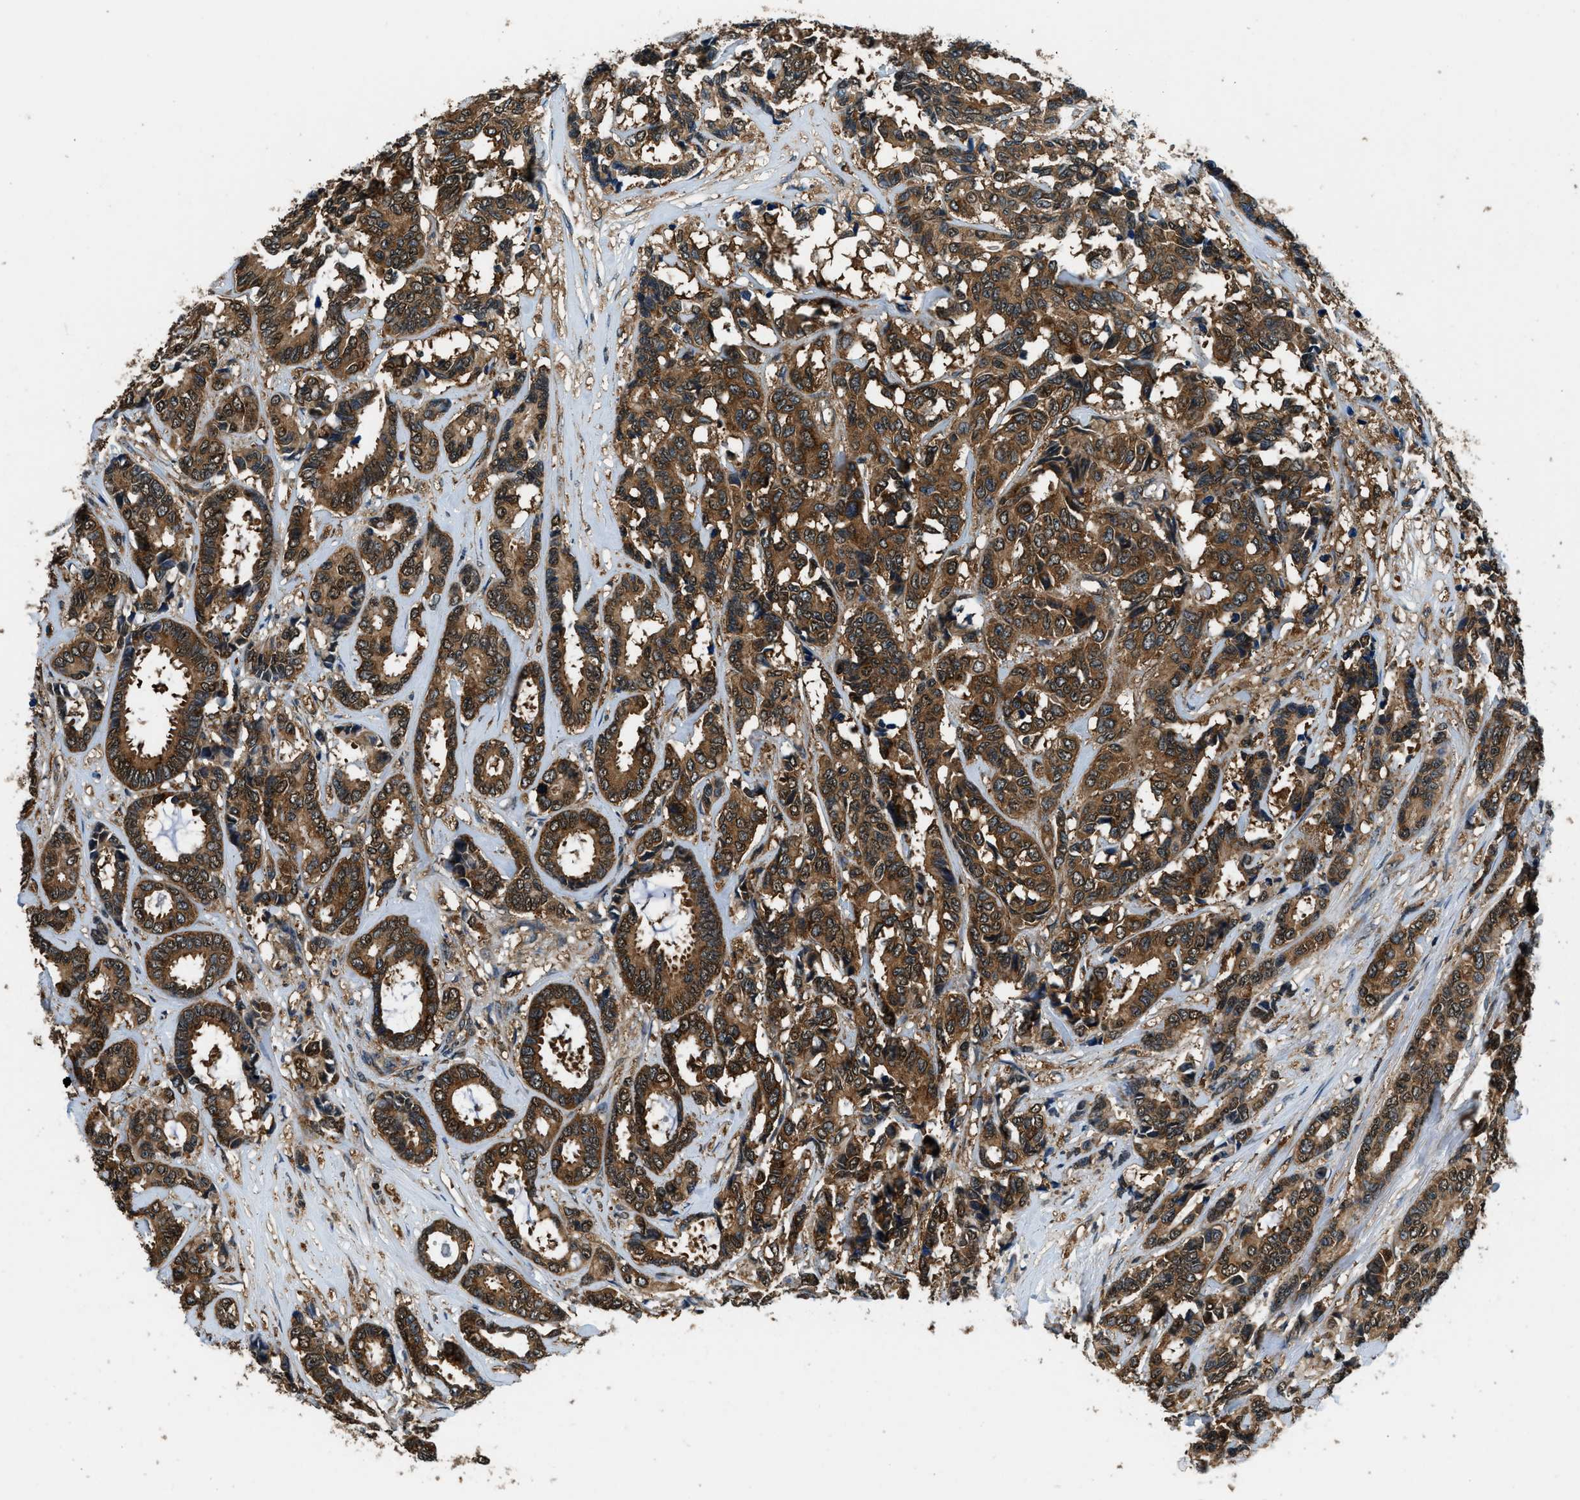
{"staining": {"intensity": "strong", "quantity": ">75%", "location": "cytoplasmic/membranous"}, "tissue": "breast cancer", "cell_type": "Tumor cells", "image_type": "cancer", "snomed": [{"axis": "morphology", "description": "Duct carcinoma"}, {"axis": "topography", "description": "Breast"}], "caption": "Tumor cells reveal high levels of strong cytoplasmic/membranous expression in approximately >75% of cells in breast intraductal carcinoma.", "gene": "ARFGAP2", "patient": {"sex": "female", "age": 87}}